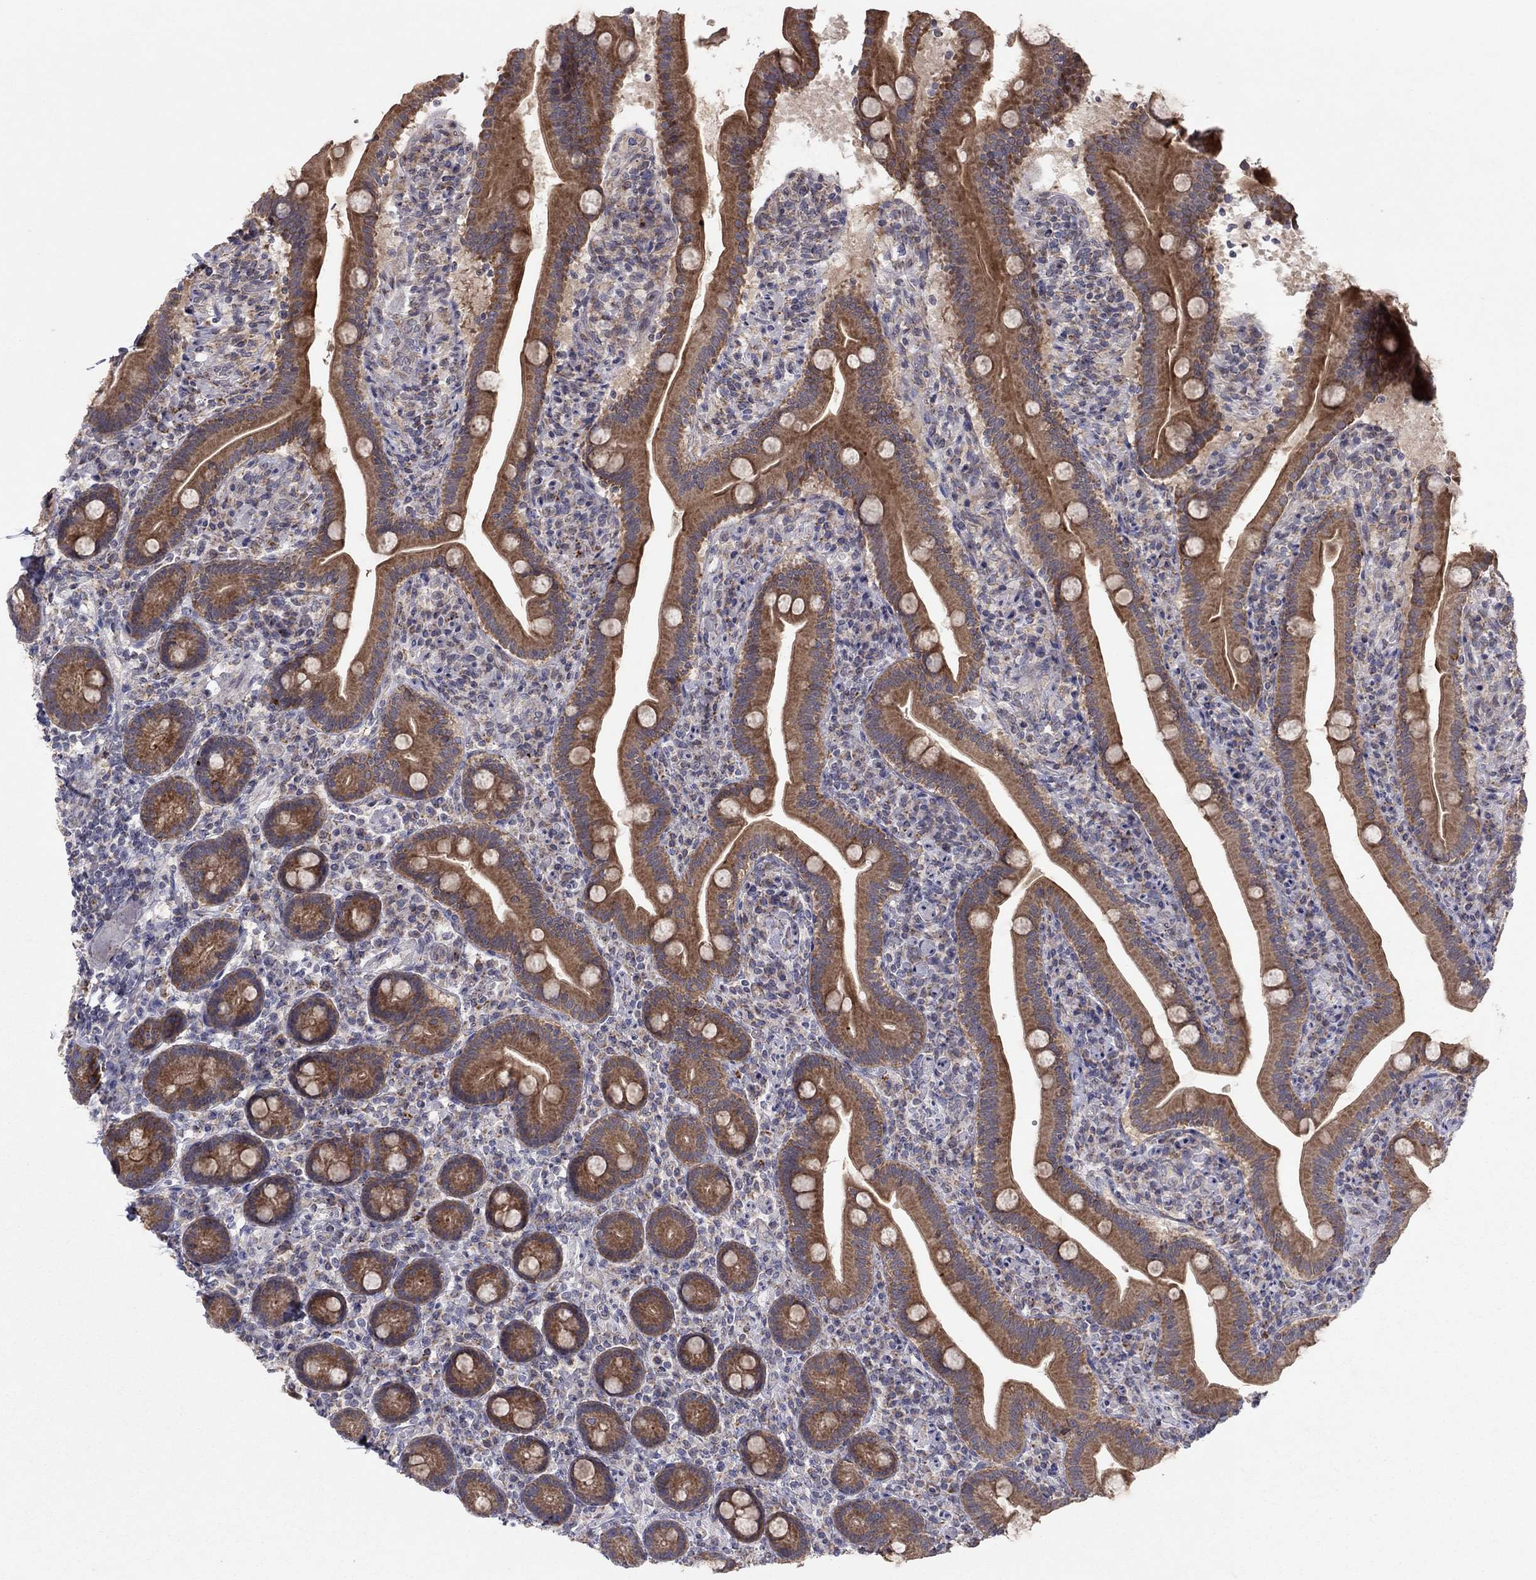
{"staining": {"intensity": "moderate", "quantity": ">75%", "location": "cytoplasmic/membranous"}, "tissue": "small intestine", "cell_type": "Glandular cells", "image_type": "normal", "snomed": [{"axis": "morphology", "description": "Normal tissue, NOS"}, {"axis": "topography", "description": "Small intestine"}], "caption": "Protein expression analysis of unremarkable human small intestine reveals moderate cytoplasmic/membranous positivity in about >75% of glandular cells.", "gene": "CRACDL", "patient": {"sex": "male", "age": 66}}